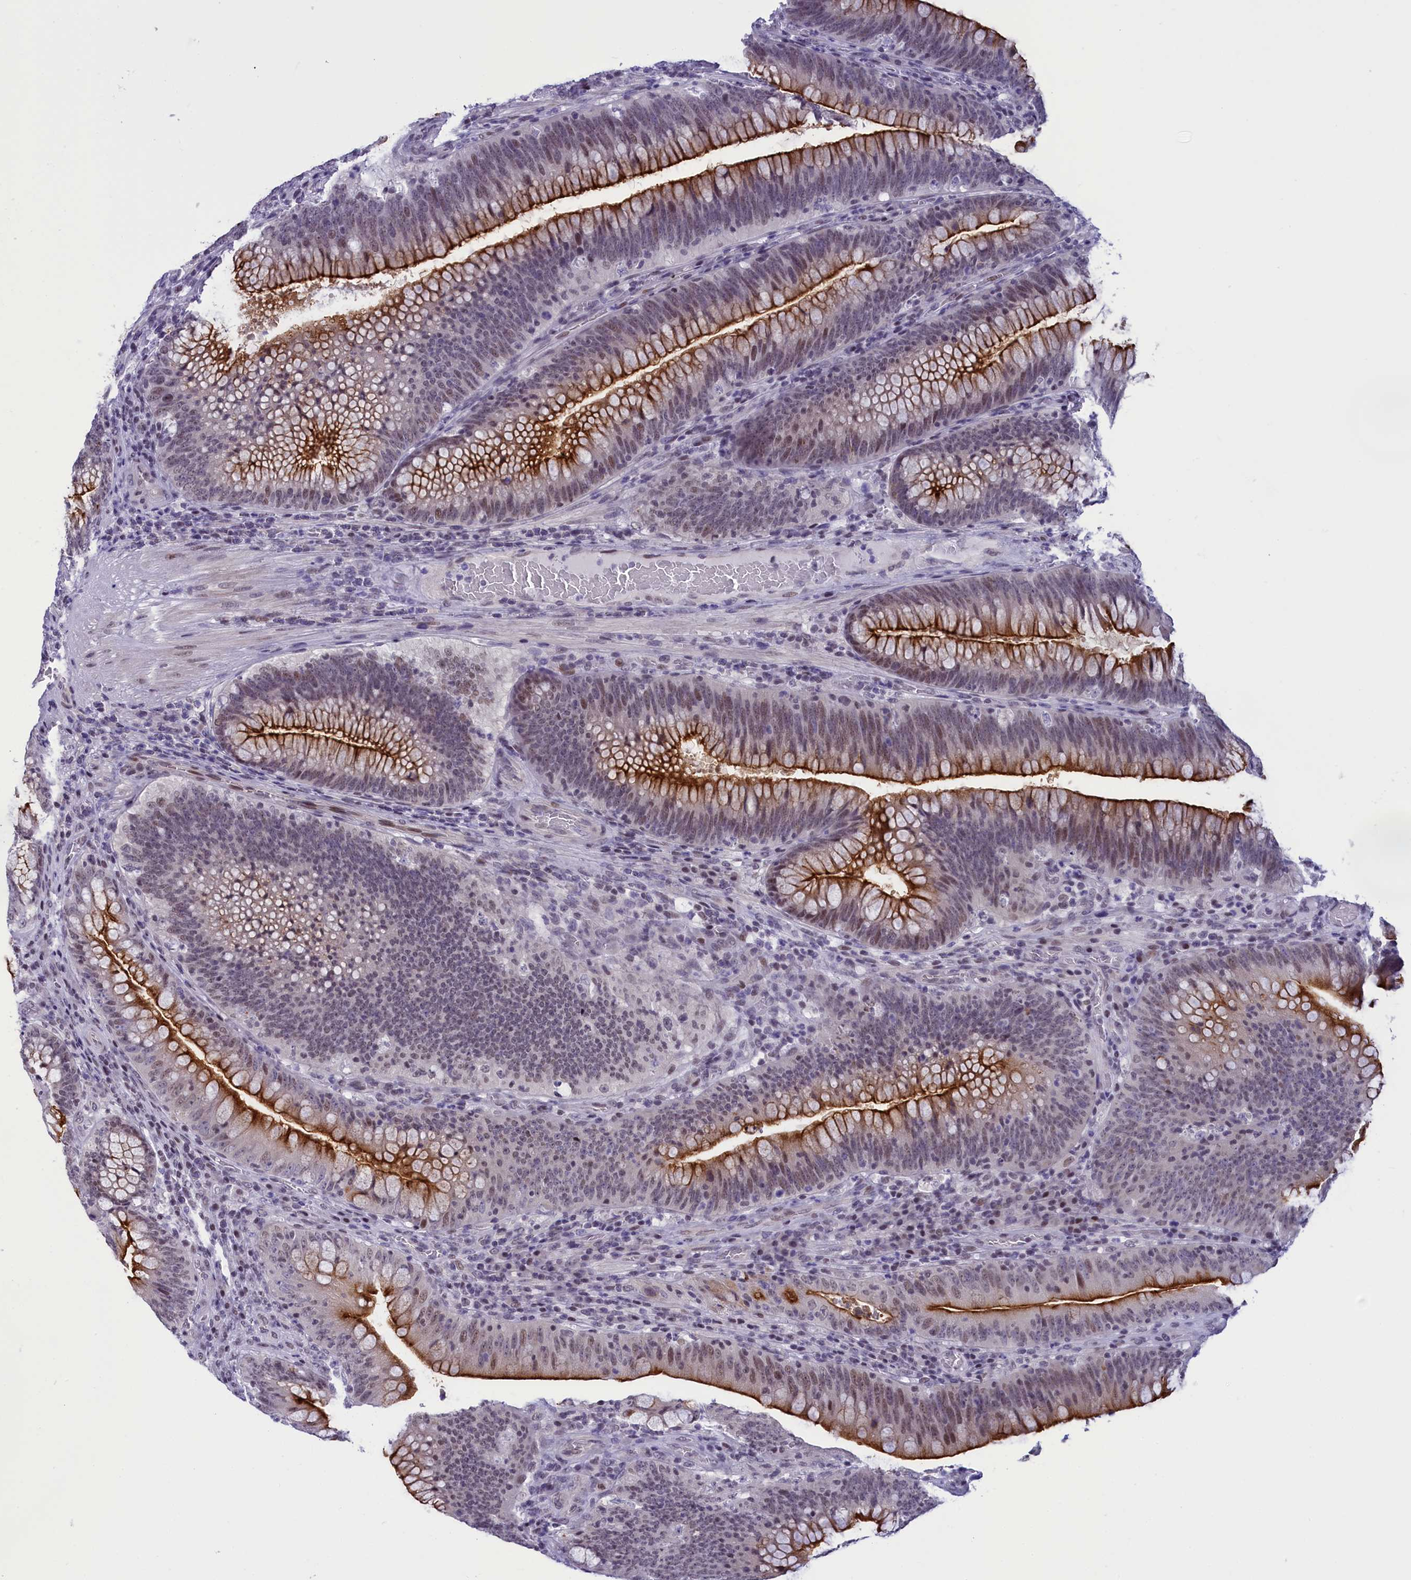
{"staining": {"intensity": "strong", "quantity": "25%-75%", "location": "cytoplasmic/membranous,nuclear"}, "tissue": "colorectal cancer", "cell_type": "Tumor cells", "image_type": "cancer", "snomed": [{"axis": "morphology", "description": "Normal tissue, NOS"}, {"axis": "topography", "description": "Colon"}], "caption": "Human colorectal cancer stained for a protein (brown) demonstrates strong cytoplasmic/membranous and nuclear positive positivity in approximately 25%-75% of tumor cells.", "gene": "SPIRE2", "patient": {"sex": "female", "age": 82}}